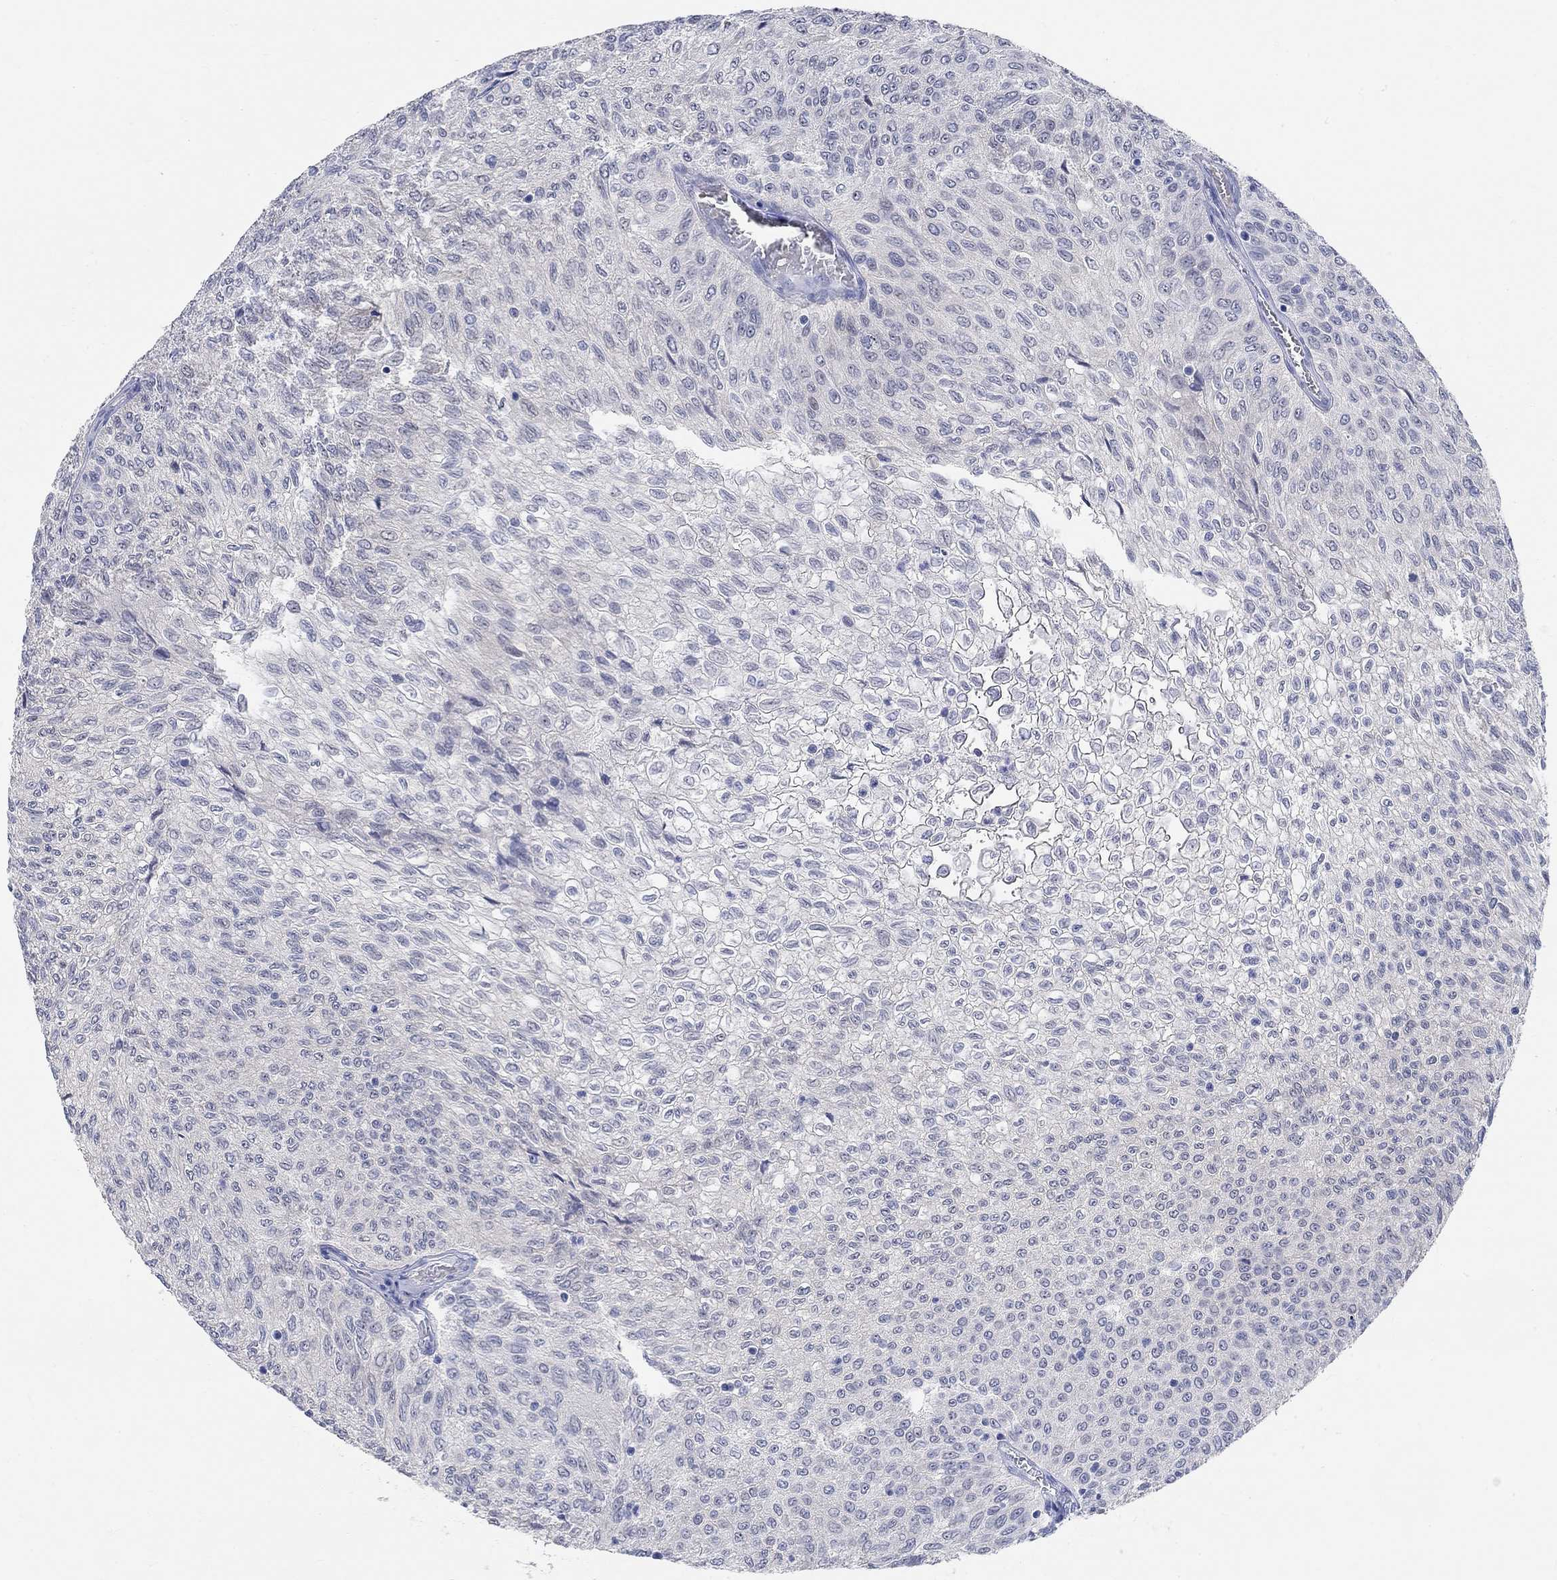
{"staining": {"intensity": "negative", "quantity": "none", "location": "none"}, "tissue": "urothelial cancer", "cell_type": "Tumor cells", "image_type": "cancer", "snomed": [{"axis": "morphology", "description": "Urothelial carcinoma, Low grade"}, {"axis": "topography", "description": "Urinary bladder"}], "caption": "This is an immunohistochemistry (IHC) image of urothelial cancer. There is no staining in tumor cells.", "gene": "GRIA3", "patient": {"sex": "male", "age": 78}}